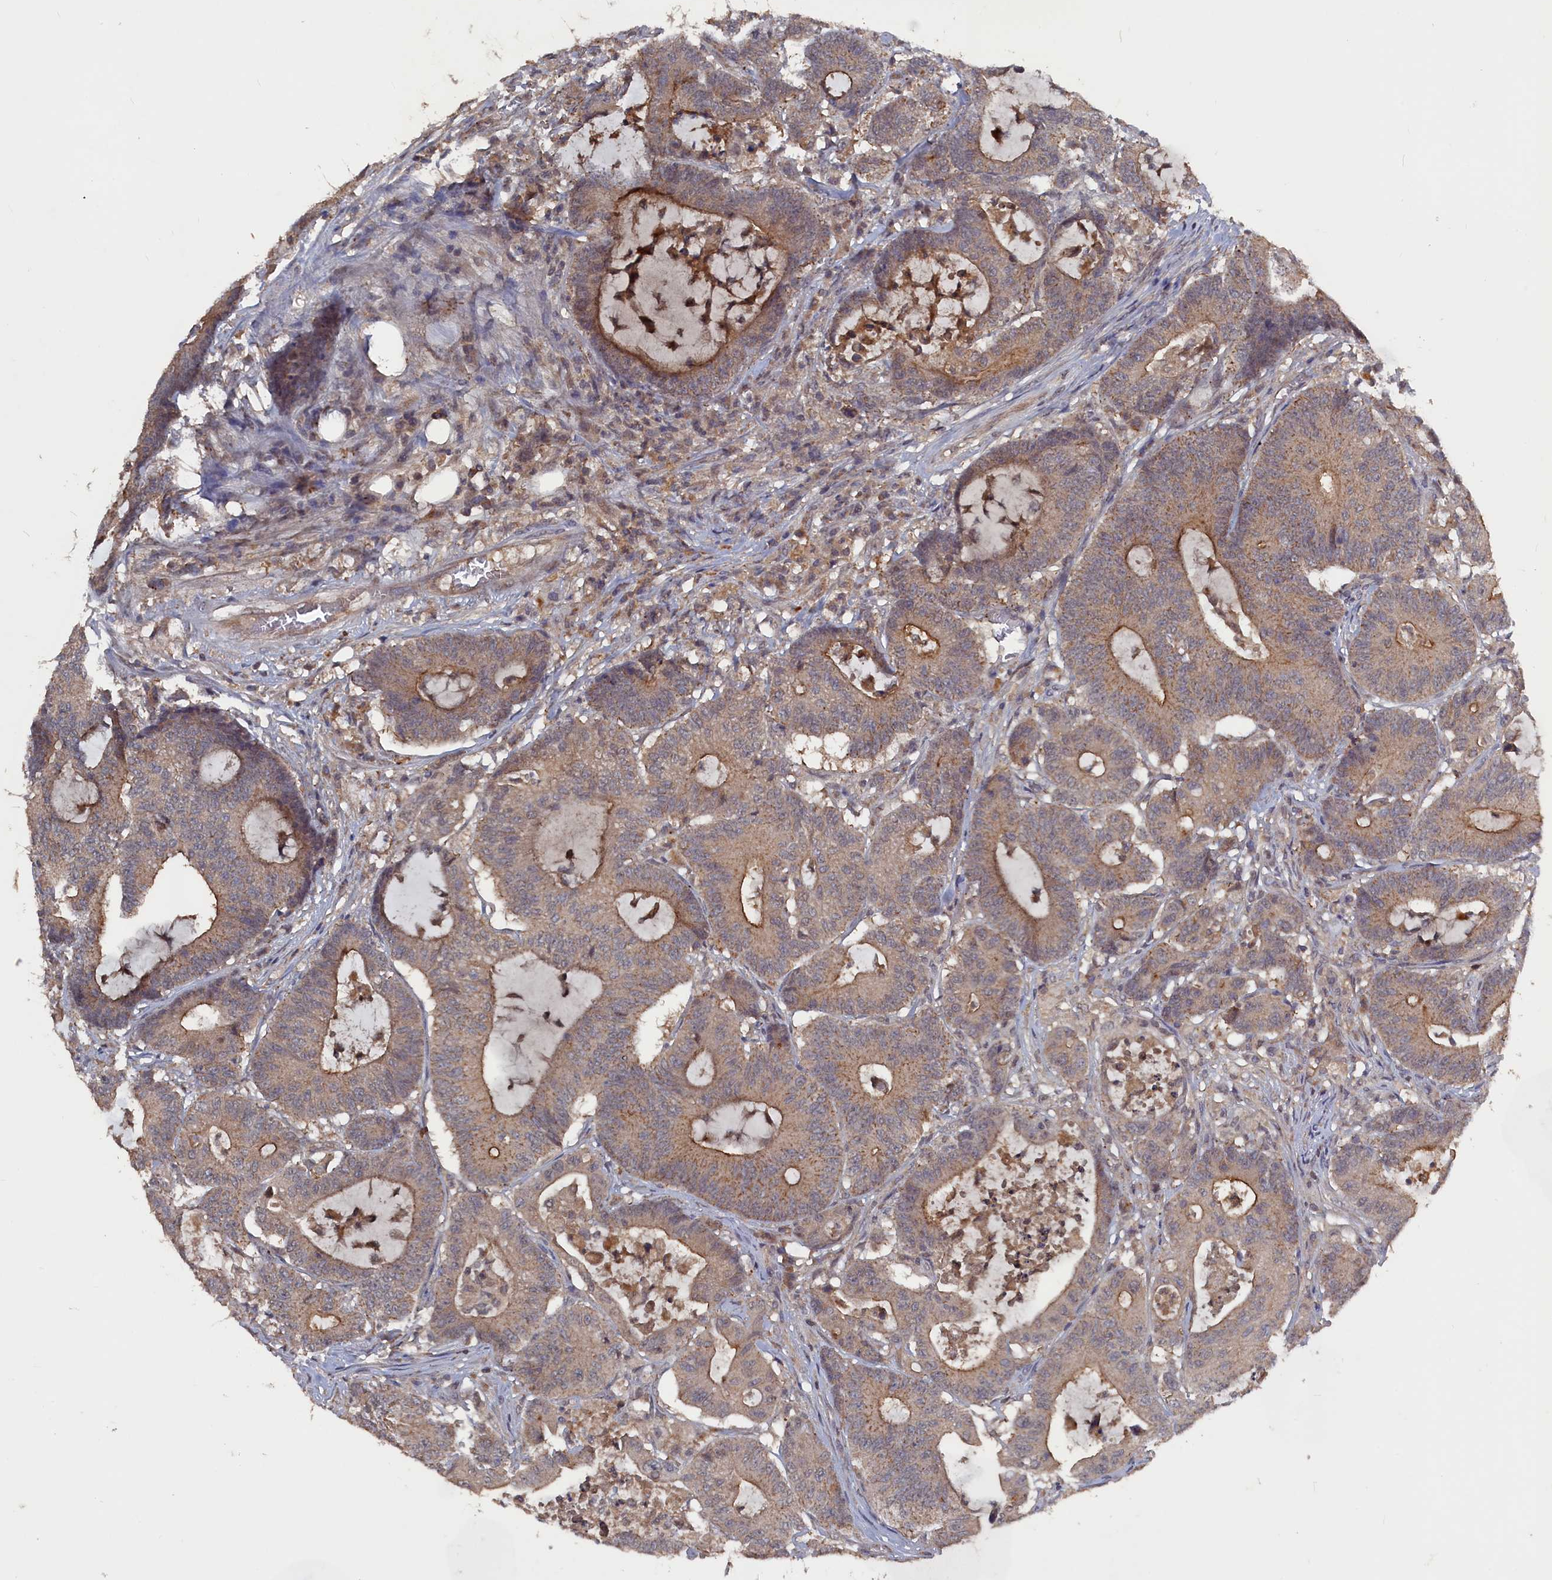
{"staining": {"intensity": "moderate", "quantity": "<25%", "location": "cytoplasmic/membranous"}, "tissue": "colorectal cancer", "cell_type": "Tumor cells", "image_type": "cancer", "snomed": [{"axis": "morphology", "description": "Adenocarcinoma, NOS"}, {"axis": "topography", "description": "Colon"}], "caption": "Colorectal cancer (adenocarcinoma) was stained to show a protein in brown. There is low levels of moderate cytoplasmic/membranous positivity in approximately <25% of tumor cells.", "gene": "TMC5", "patient": {"sex": "female", "age": 84}}